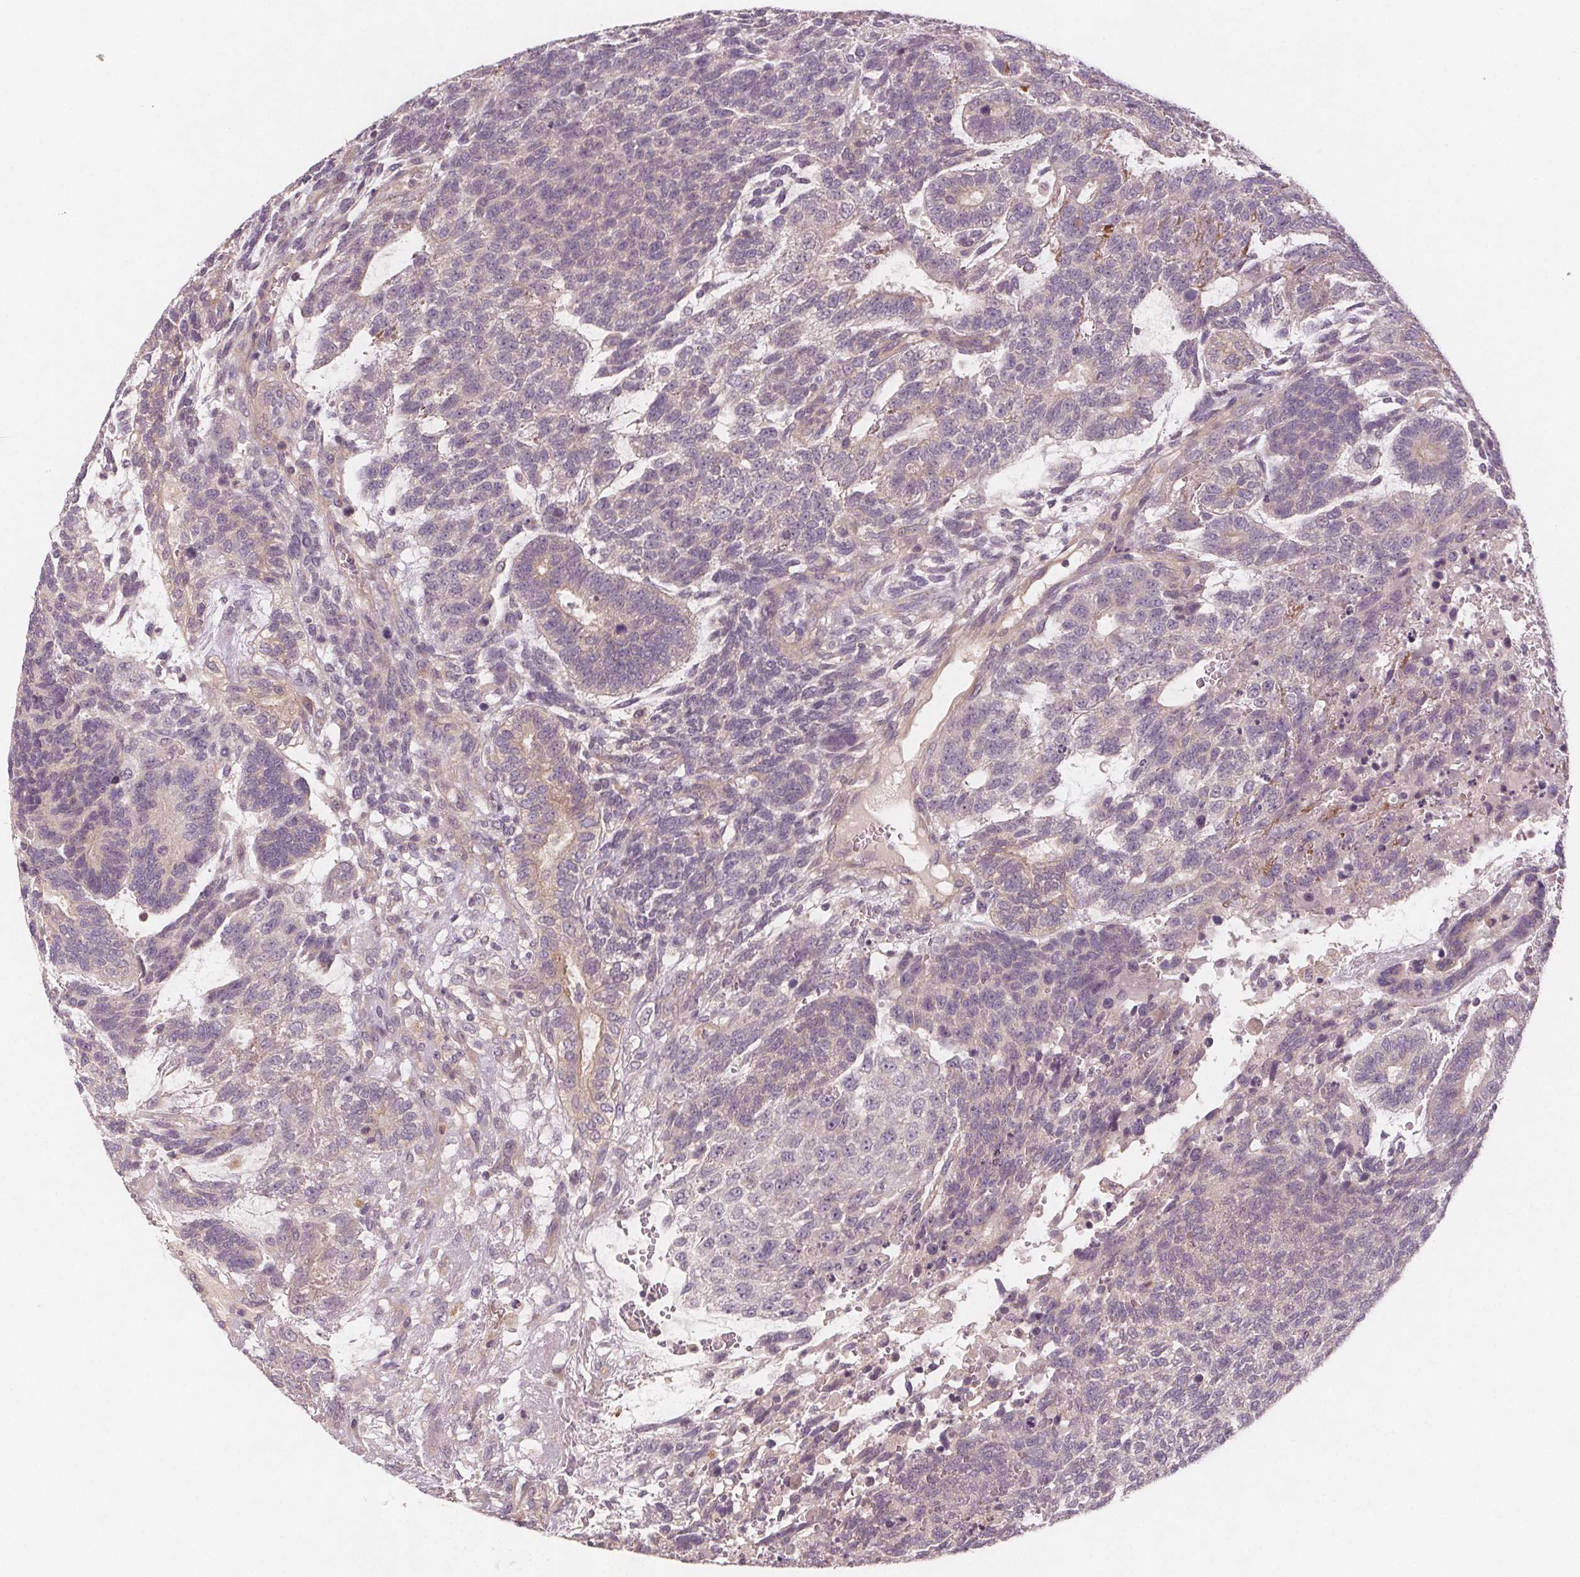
{"staining": {"intensity": "negative", "quantity": "none", "location": "none"}, "tissue": "testis cancer", "cell_type": "Tumor cells", "image_type": "cancer", "snomed": [{"axis": "morphology", "description": "Carcinoma, Embryonal, NOS"}, {"axis": "topography", "description": "Testis"}], "caption": "The image shows no staining of tumor cells in testis cancer. Brightfield microscopy of IHC stained with DAB (3,3'-diaminobenzidine) (brown) and hematoxylin (blue), captured at high magnification.", "gene": "VNN1", "patient": {"sex": "male", "age": 23}}